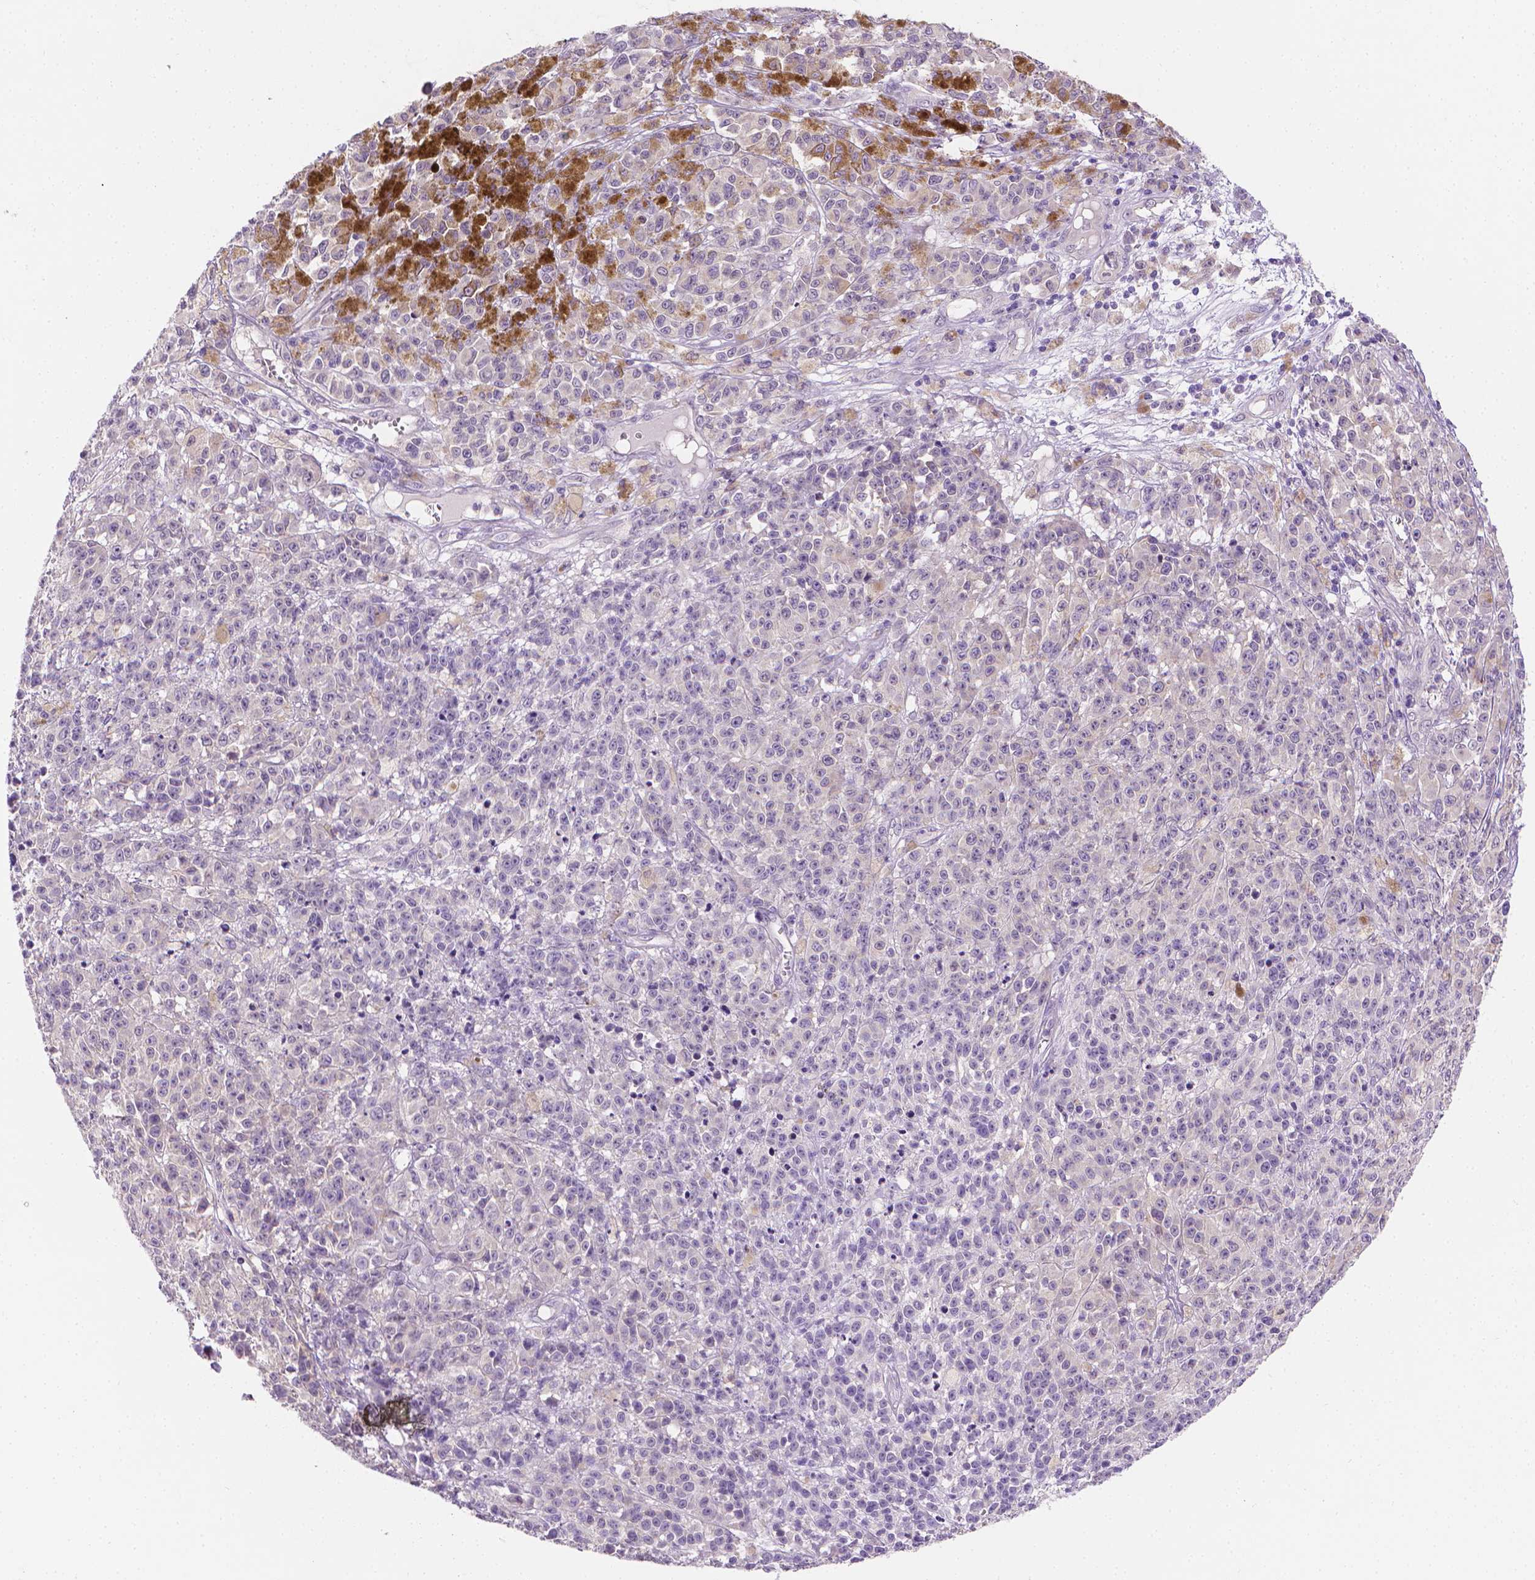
{"staining": {"intensity": "negative", "quantity": "none", "location": "none"}, "tissue": "melanoma", "cell_type": "Tumor cells", "image_type": "cancer", "snomed": [{"axis": "morphology", "description": "Malignant melanoma, NOS"}, {"axis": "topography", "description": "Skin"}], "caption": "Tumor cells show no significant protein positivity in melanoma.", "gene": "FASN", "patient": {"sex": "female", "age": 58}}